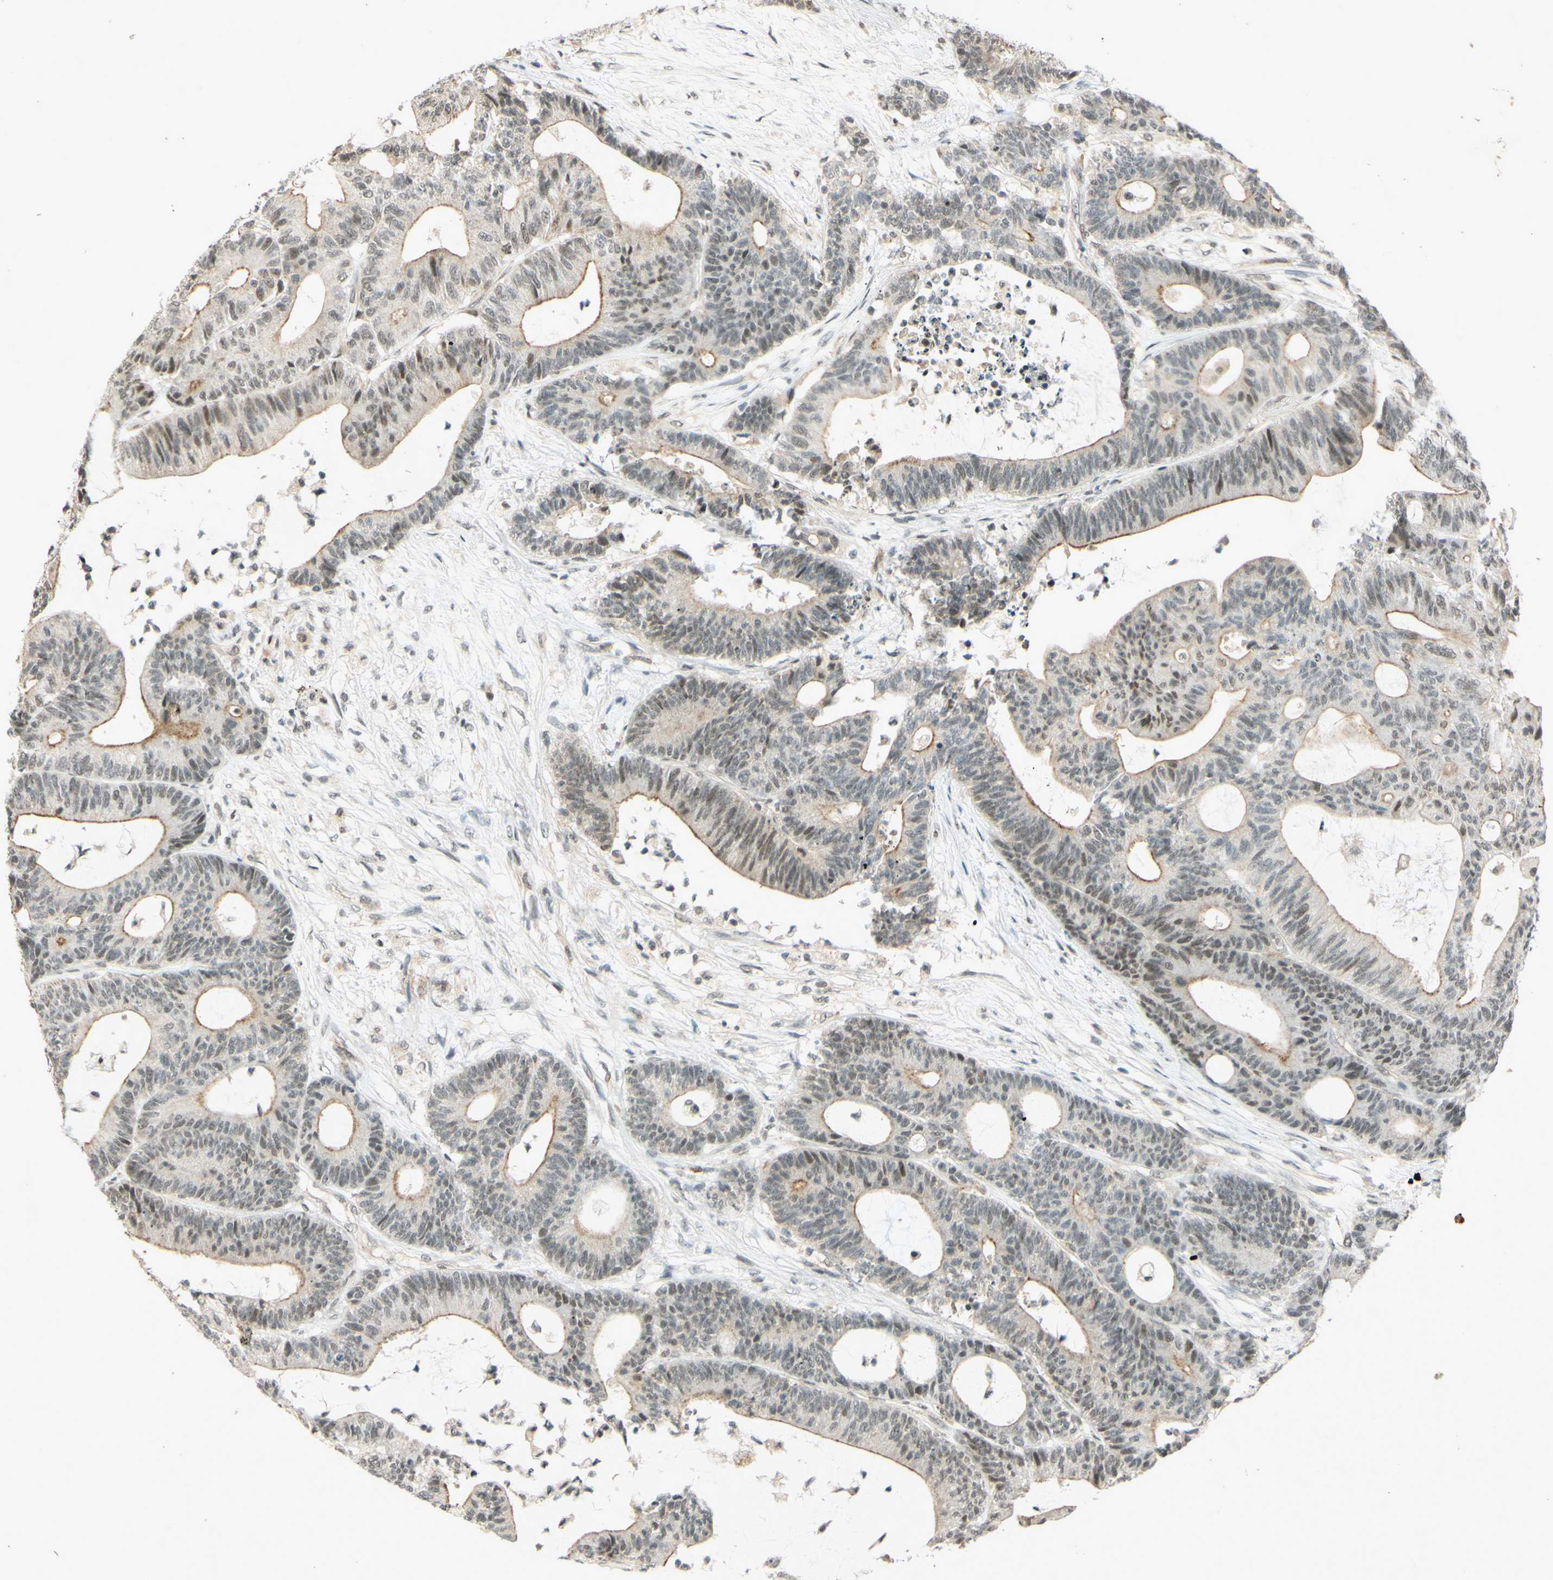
{"staining": {"intensity": "weak", "quantity": ">75%", "location": "cytoplasmic/membranous,nuclear"}, "tissue": "colorectal cancer", "cell_type": "Tumor cells", "image_type": "cancer", "snomed": [{"axis": "morphology", "description": "Adenocarcinoma, NOS"}, {"axis": "topography", "description": "Colon"}], "caption": "High-power microscopy captured an IHC image of colorectal cancer, revealing weak cytoplasmic/membranous and nuclear staining in approximately >75% of tumor cells. The protein of interest is shown in brown color, while the nuclei are stained blue.", "gene": "SMARCB1", "patient": {"sex": "female", "age": 84}}